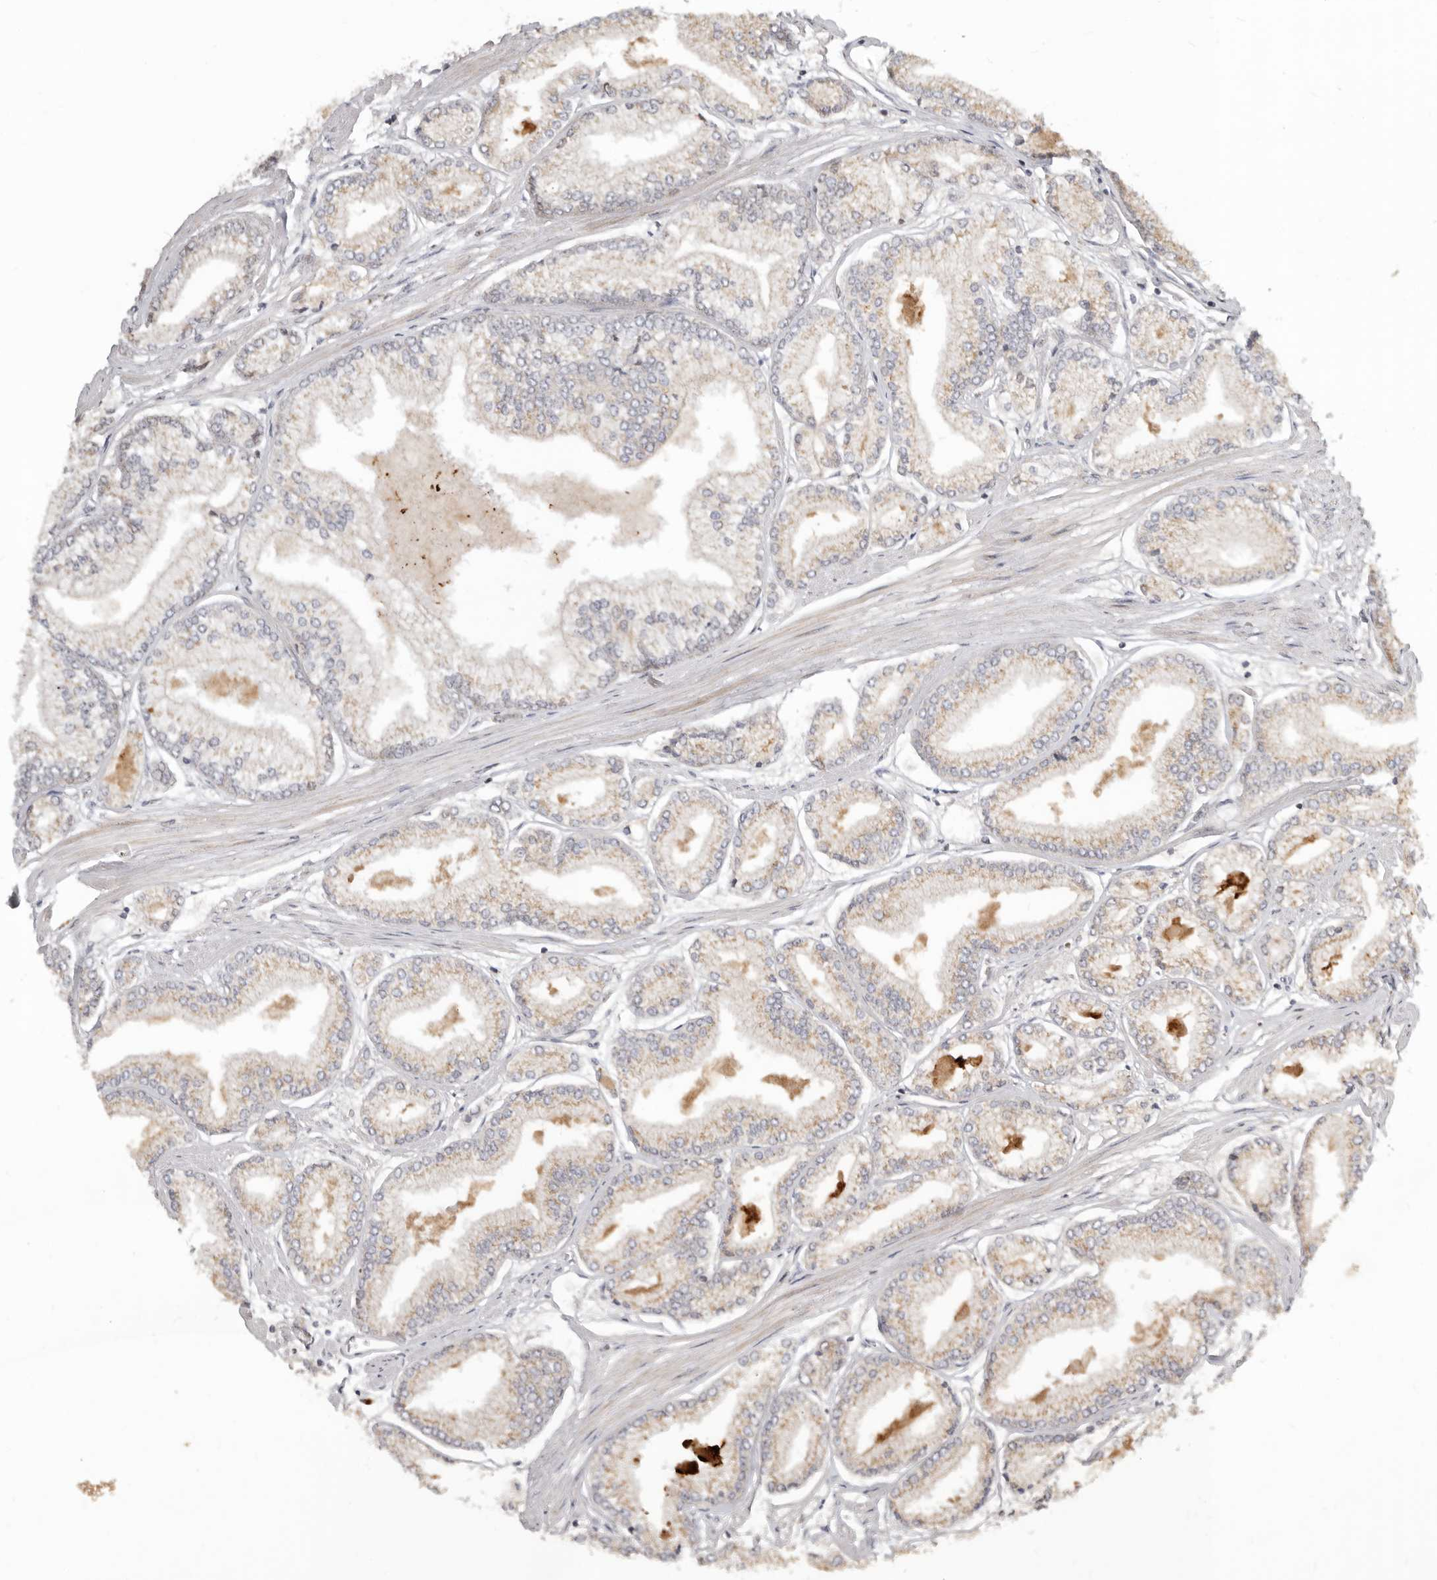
{"staining": {"intensity": "weak", "quantity": "25%-75%", "location": "cytoplasmic/membranous"}, "tissue": "prostate cancer", "cell_type": "Tumor cells", "image_type": "cancer", "snomed": [{"axis": "morphology", "description": "Adenocarcinoma, Low grade"}, {"axis": "topography", "description": "Prostate"}], "caption": "Approximately 25%-75% of tumor cells in prostate cancer show weak cytoplasmic/membranous protein expression as visualized by brown immunohistochemical staining.", "gene": "NPY4R", "patient": {"sex": "male", "age": 52}}